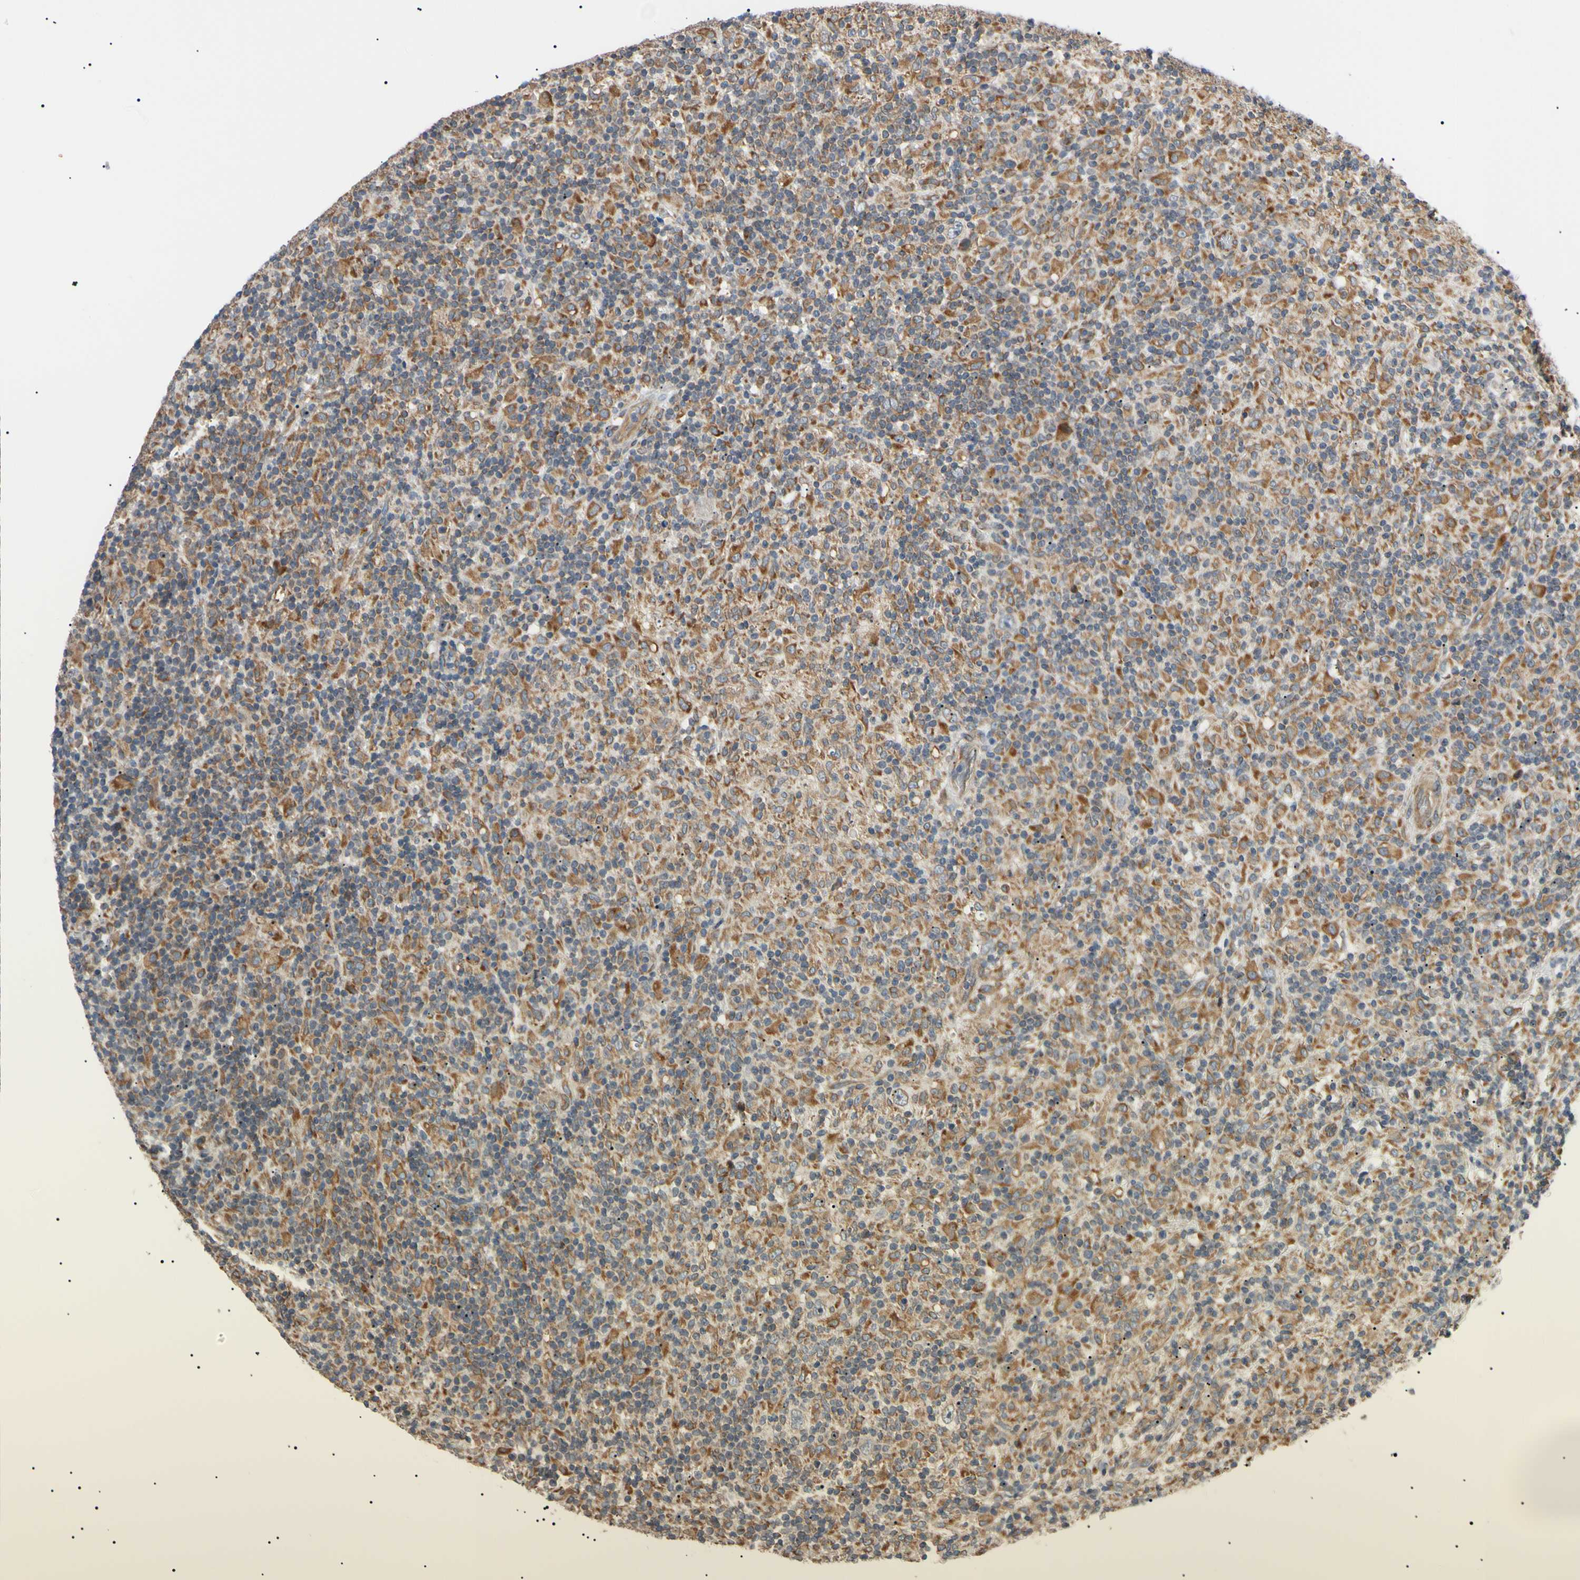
{"staining": {"intensity": "moderate", "quantity": ">75%", "location": "cytoplasmic/membranous"}, "tissue": "lymphoma", "cell_type": "Tumor cells", "image_type": "cancer", "snomed": [{"axis": "morphology", "description": "Hodgkin's disease, NOS"}, {"axis": "topography", "description": "Lymph node"}], "caption": "Tumor cells demonstrate medium levels of moderate cytoplasmic/membranous expression in about >75% of cells in Hodgkin's disease.", "gene": "VAPA", "patient": {"sex": "male", "age": 70}}